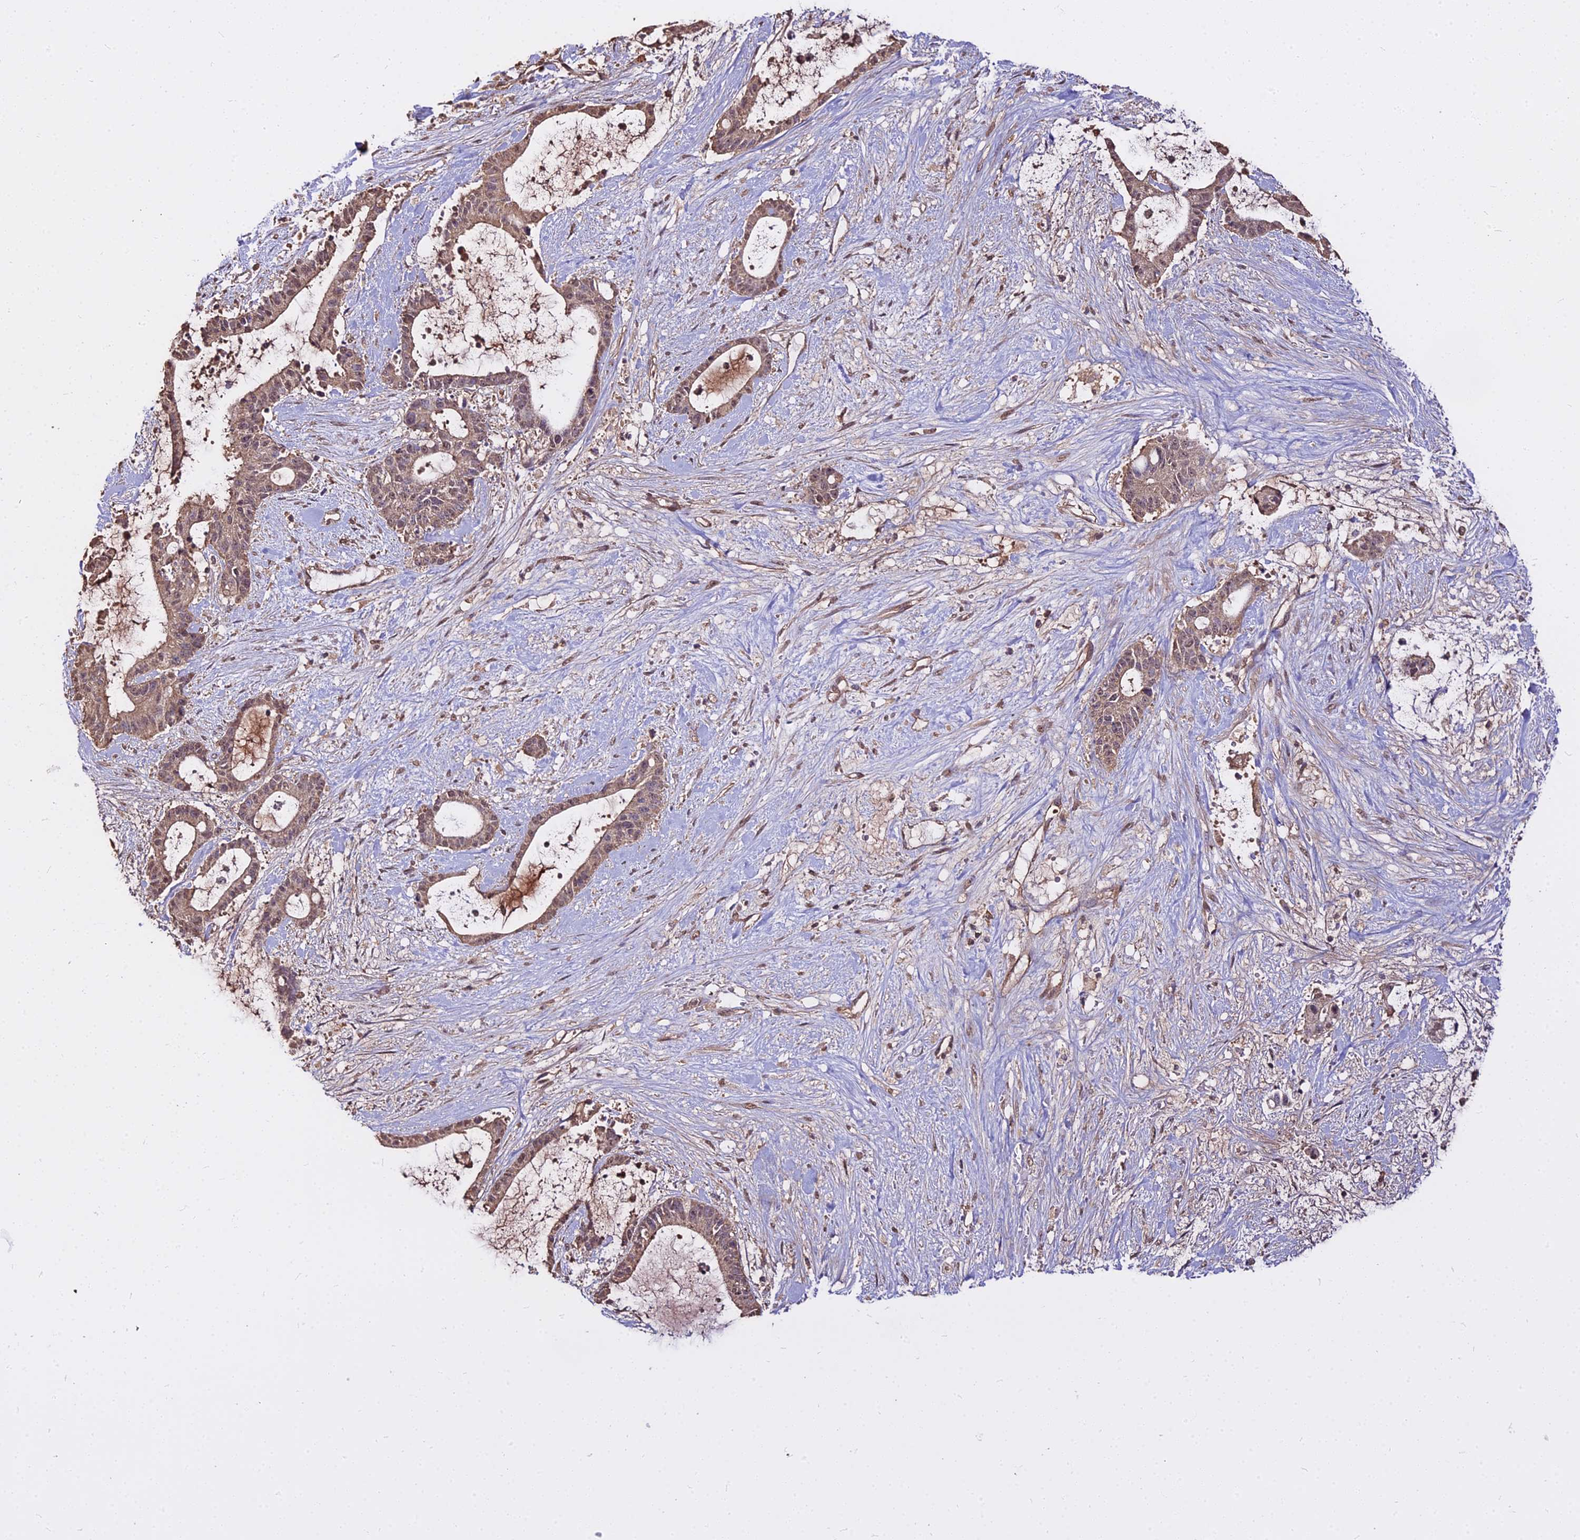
{"staining": {"intensity": "weak", "quantity": ">75%", "location": "cytoplasmic/membranous,nuclear"}, "tissue": "liver cancer", "cell_type": "Tumor cells", "image_type": "cancer", "snomed": [{"axis": "morphology", "description": "Normal tissue, NOS"}, {"axis": "morphology", "description": "Cholangiocarcinoma"}, {"axis": "topography", "description": "Liver"}, {"axis": "topography", "description": "Peripheral nerve tissue"}], "caption": "Liver cholangiocarcinoma was stained to show a protein in brown. There is low levels of weak cytoplasmic/membranous and nuclear positivity in approximately >75% of tumor cells.", "gene": "METTL13", "patient": {"sex": "female", "age": 73}}